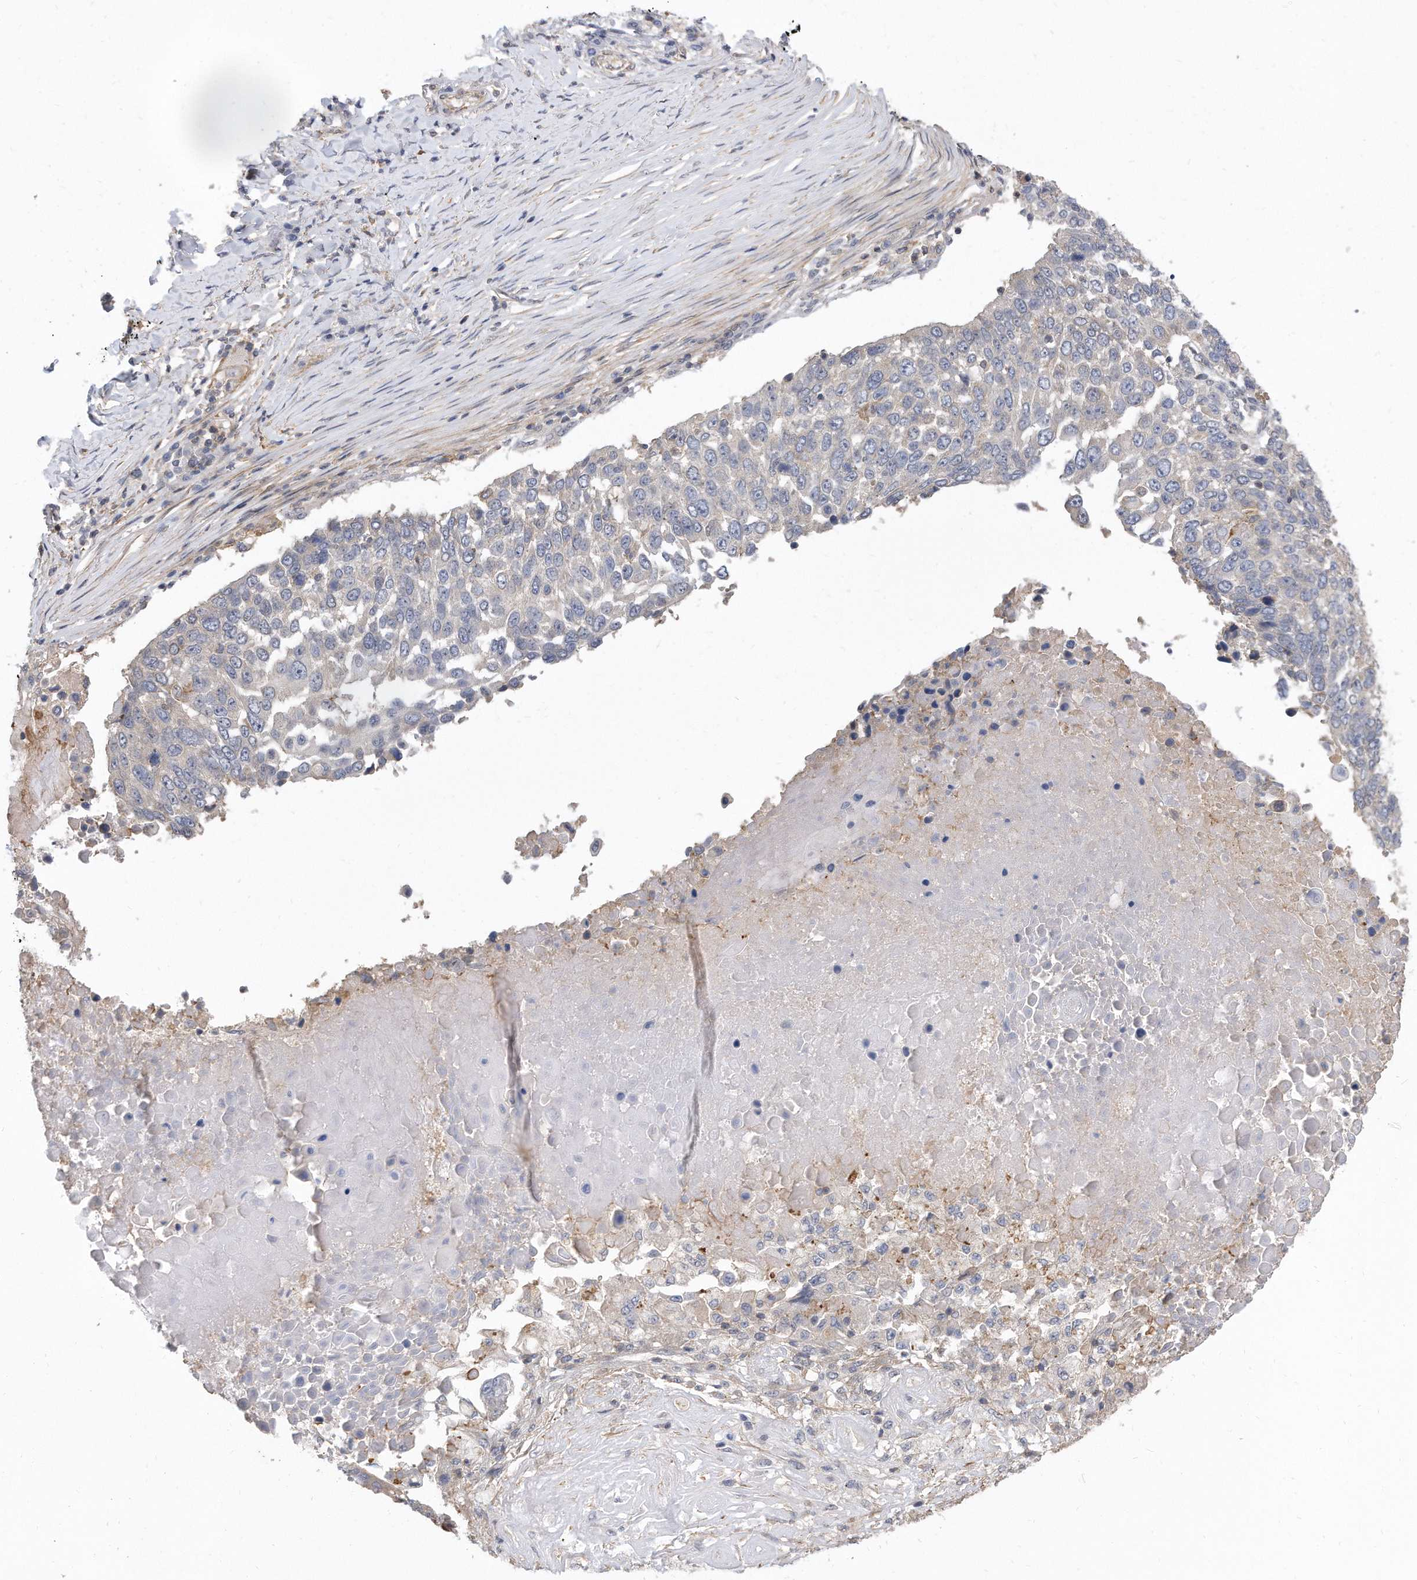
{"staining": {"intensity": "negative", "quantity": "none", "location": "none"}, "tissue": "lung cancer", "cell_type": "Tumor cells", "image_type": "cancer", "snomed": [{"axis": "morphology", "description": "Squamous cell carcinoma, NOS"}, {"axis": "topography", "description": "Lung"}], "caption": "High magnification brightfield microscopy of squamous cell carcinoma (lung) stained with DAB (3,3'-diaminobenzidine) (brown) and counterstained with hematoxylin (blue): tumor cells show no significant expression.", "gene": "TCP1", "patient": {"sex": "male", "age": 66}}